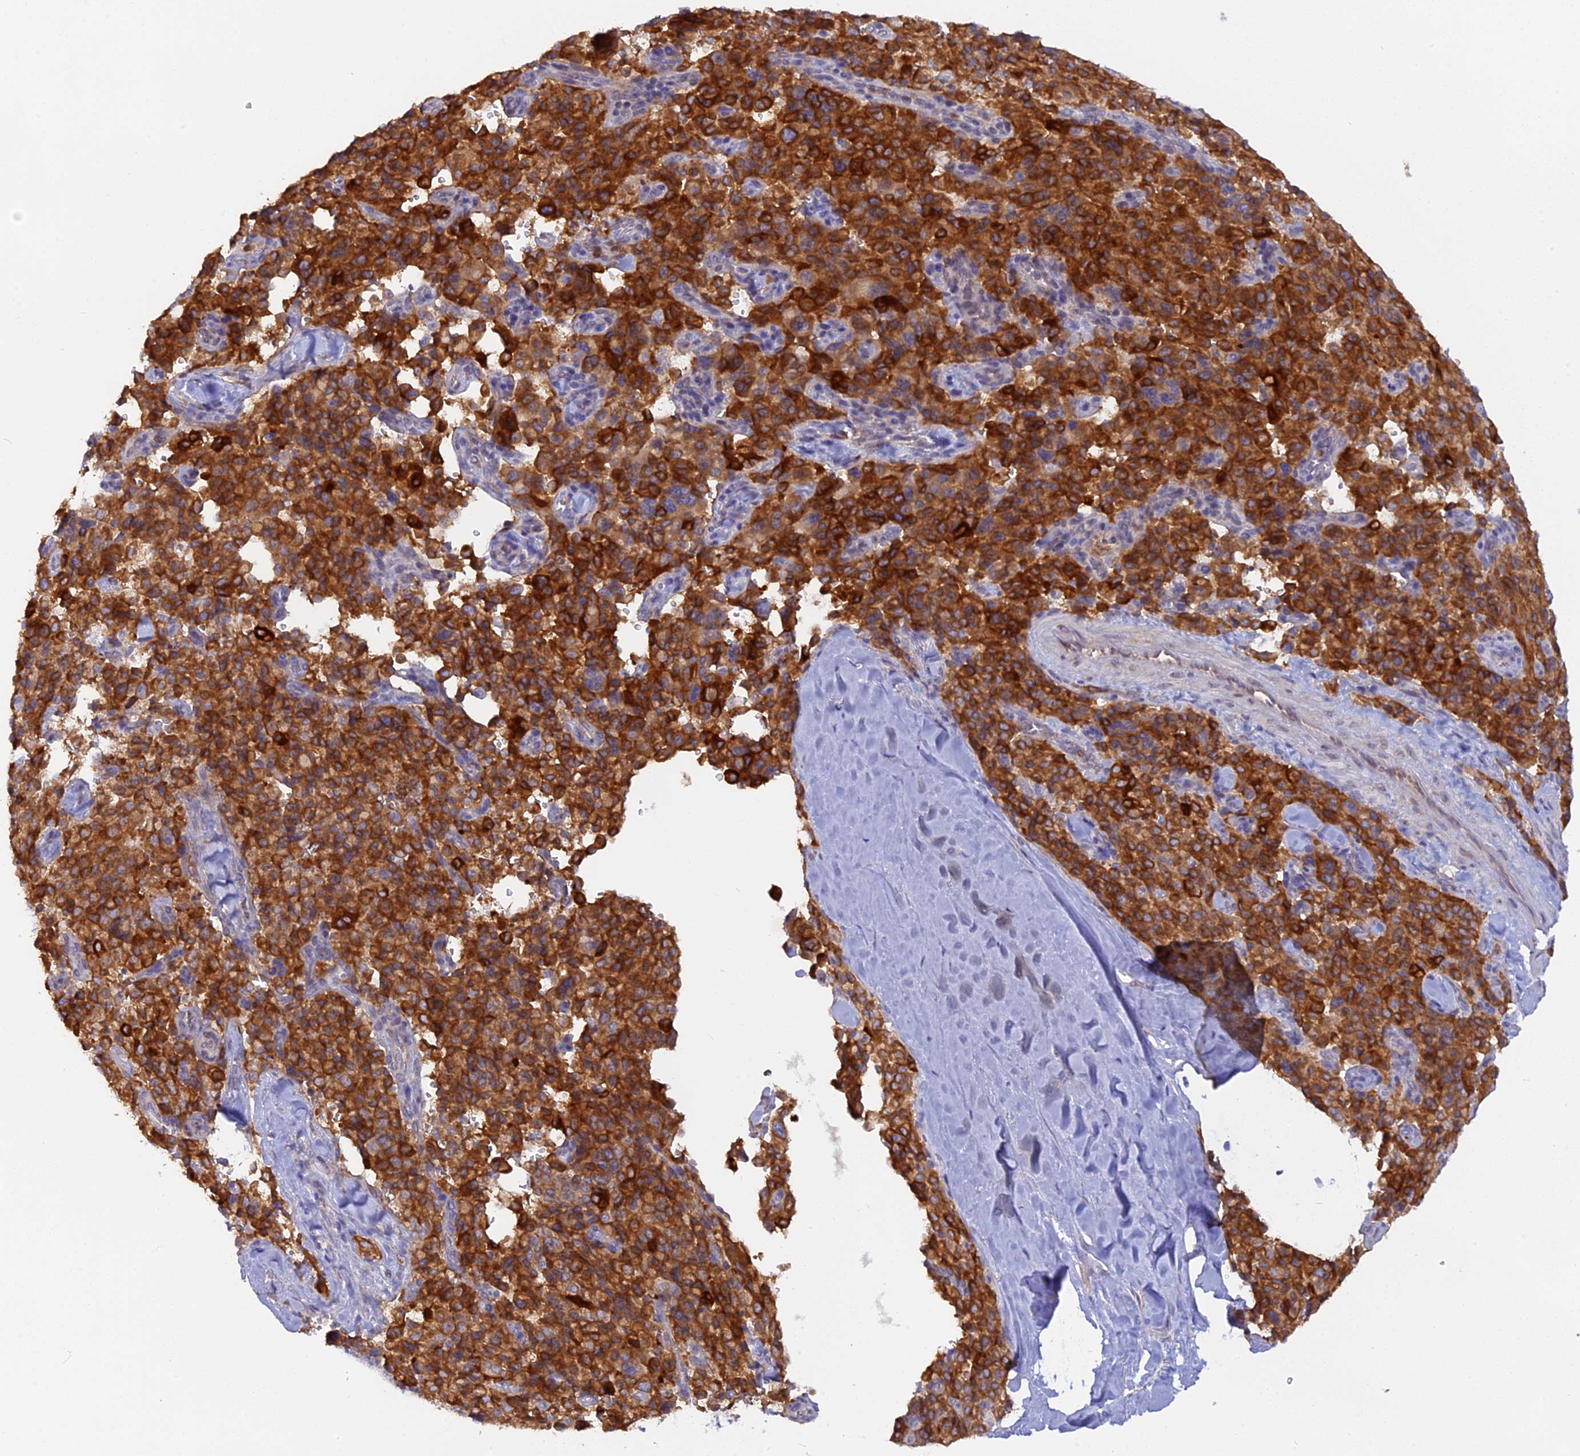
{"staining": {"intensity": "strong", "quantity": ">75%", "location": "cytoplasmic/membranous"}, "tissue": "pancreatic cancer", "cell_type": "Tumor cells", "image_type": "cancer", "snomed": [{"axis": "morphology", "description": "Adenocarcinoma, NOS"}, {"axis": "topography", "description": "Pancreas"}], "caption": "Immunohistochemical staining of pancreatic adenocarcinoma displays high levels of strong cytoplasmic/membranous staining in about >75% of tumor cells.", "gene": "TLCD1", "patient": {"sex": "male", "age": 65}}